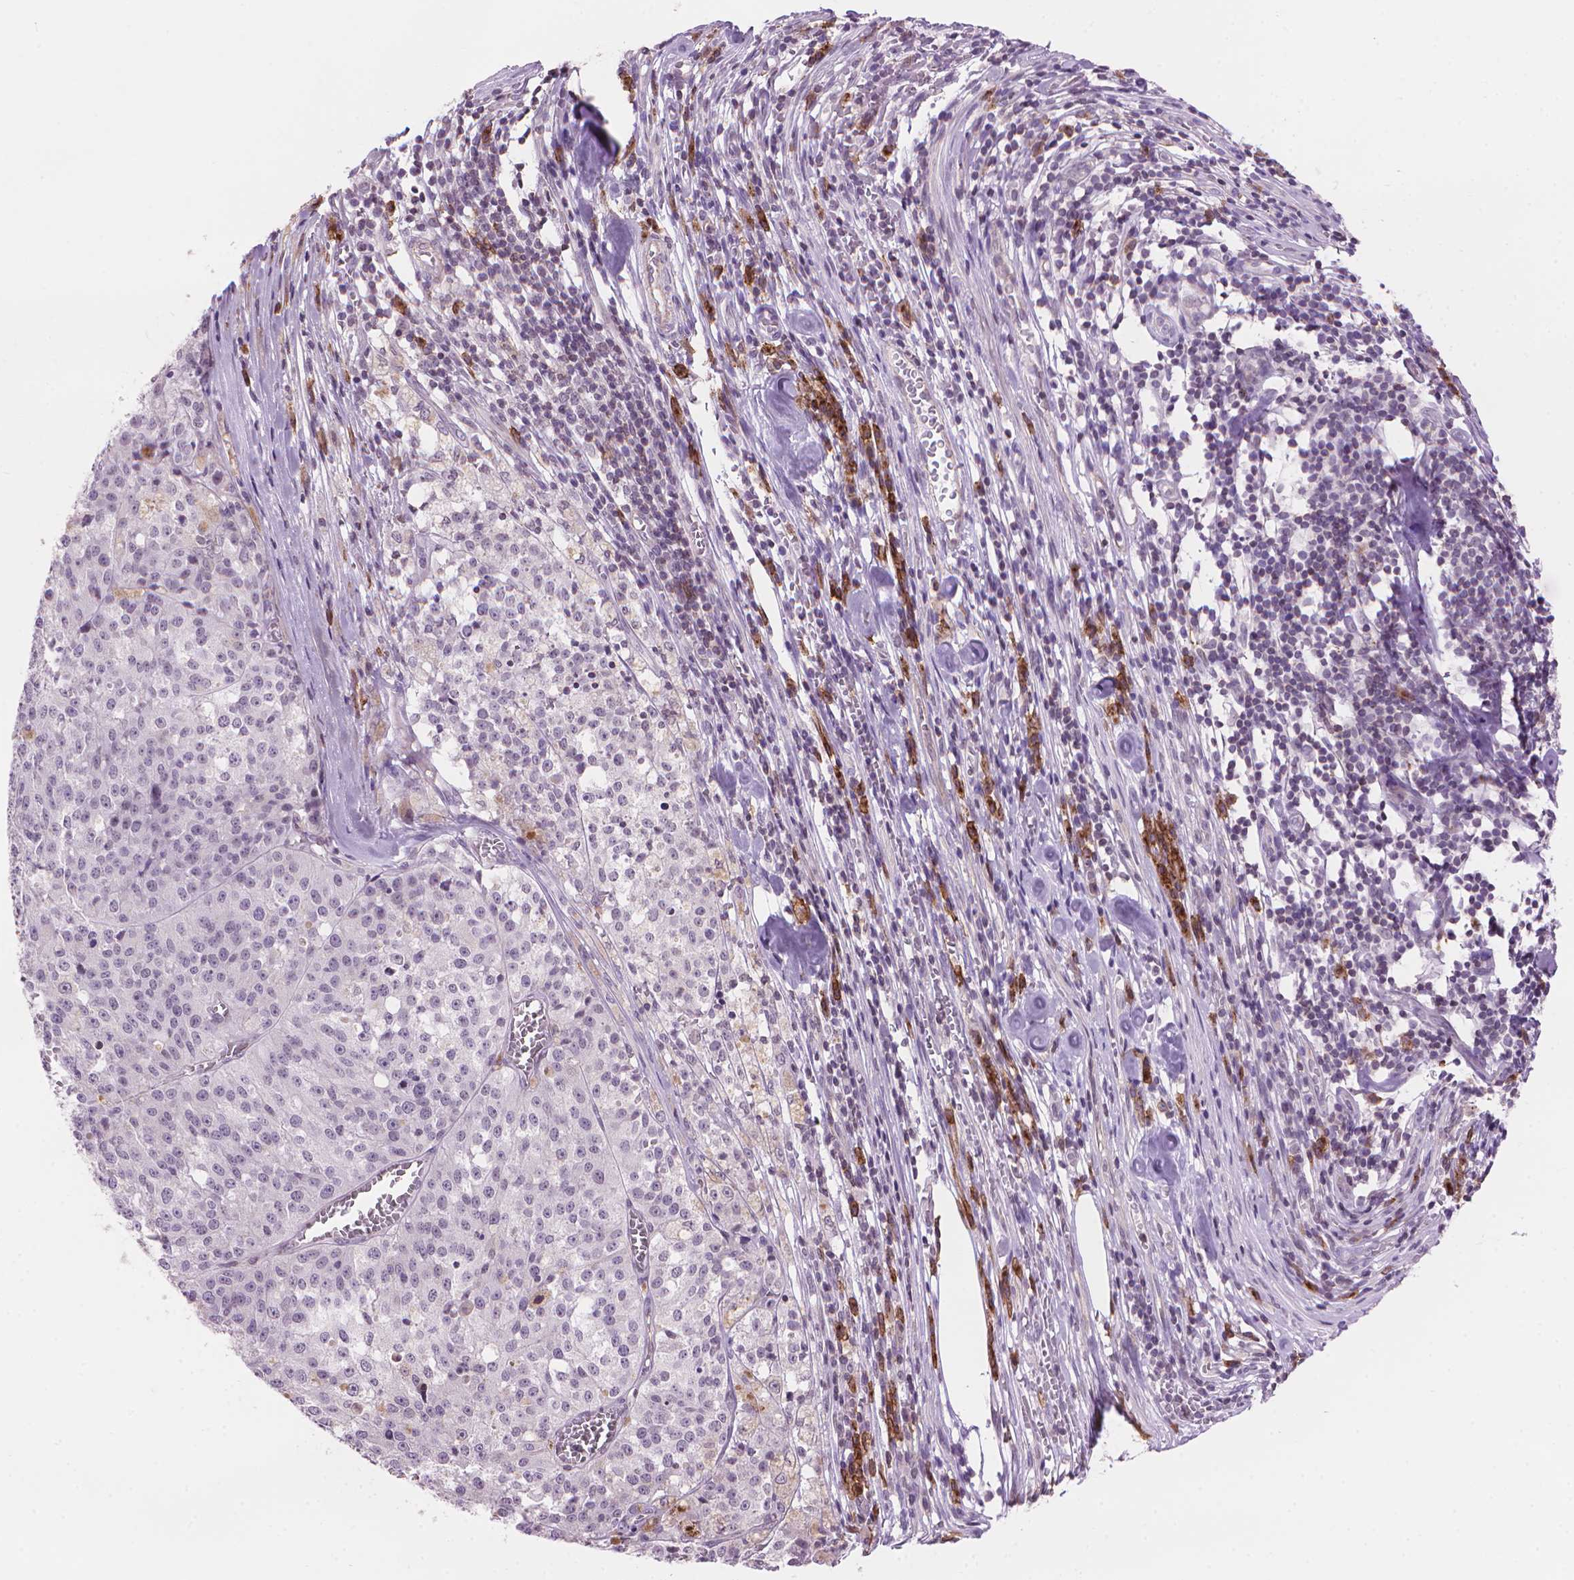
{"staining": {"intensity": "negative", "quantity": "none", "location": "none"}, "tissue": "melanoma", "cell_type": "Tumor cells", "image_type": "cancer", "snomed": [{"axis": "morphology", "description": "Malignant melanoma, Metastatic site"}, {"axis": "topography", "description": "Lymph node"}], "caption": "An image of malignant melanoma (metastatic site) stained for a protein demonstrates no brown staining in tumor cells.", "gene": "TMEM184A", "patient": {"sex": "female", "age": 64}}